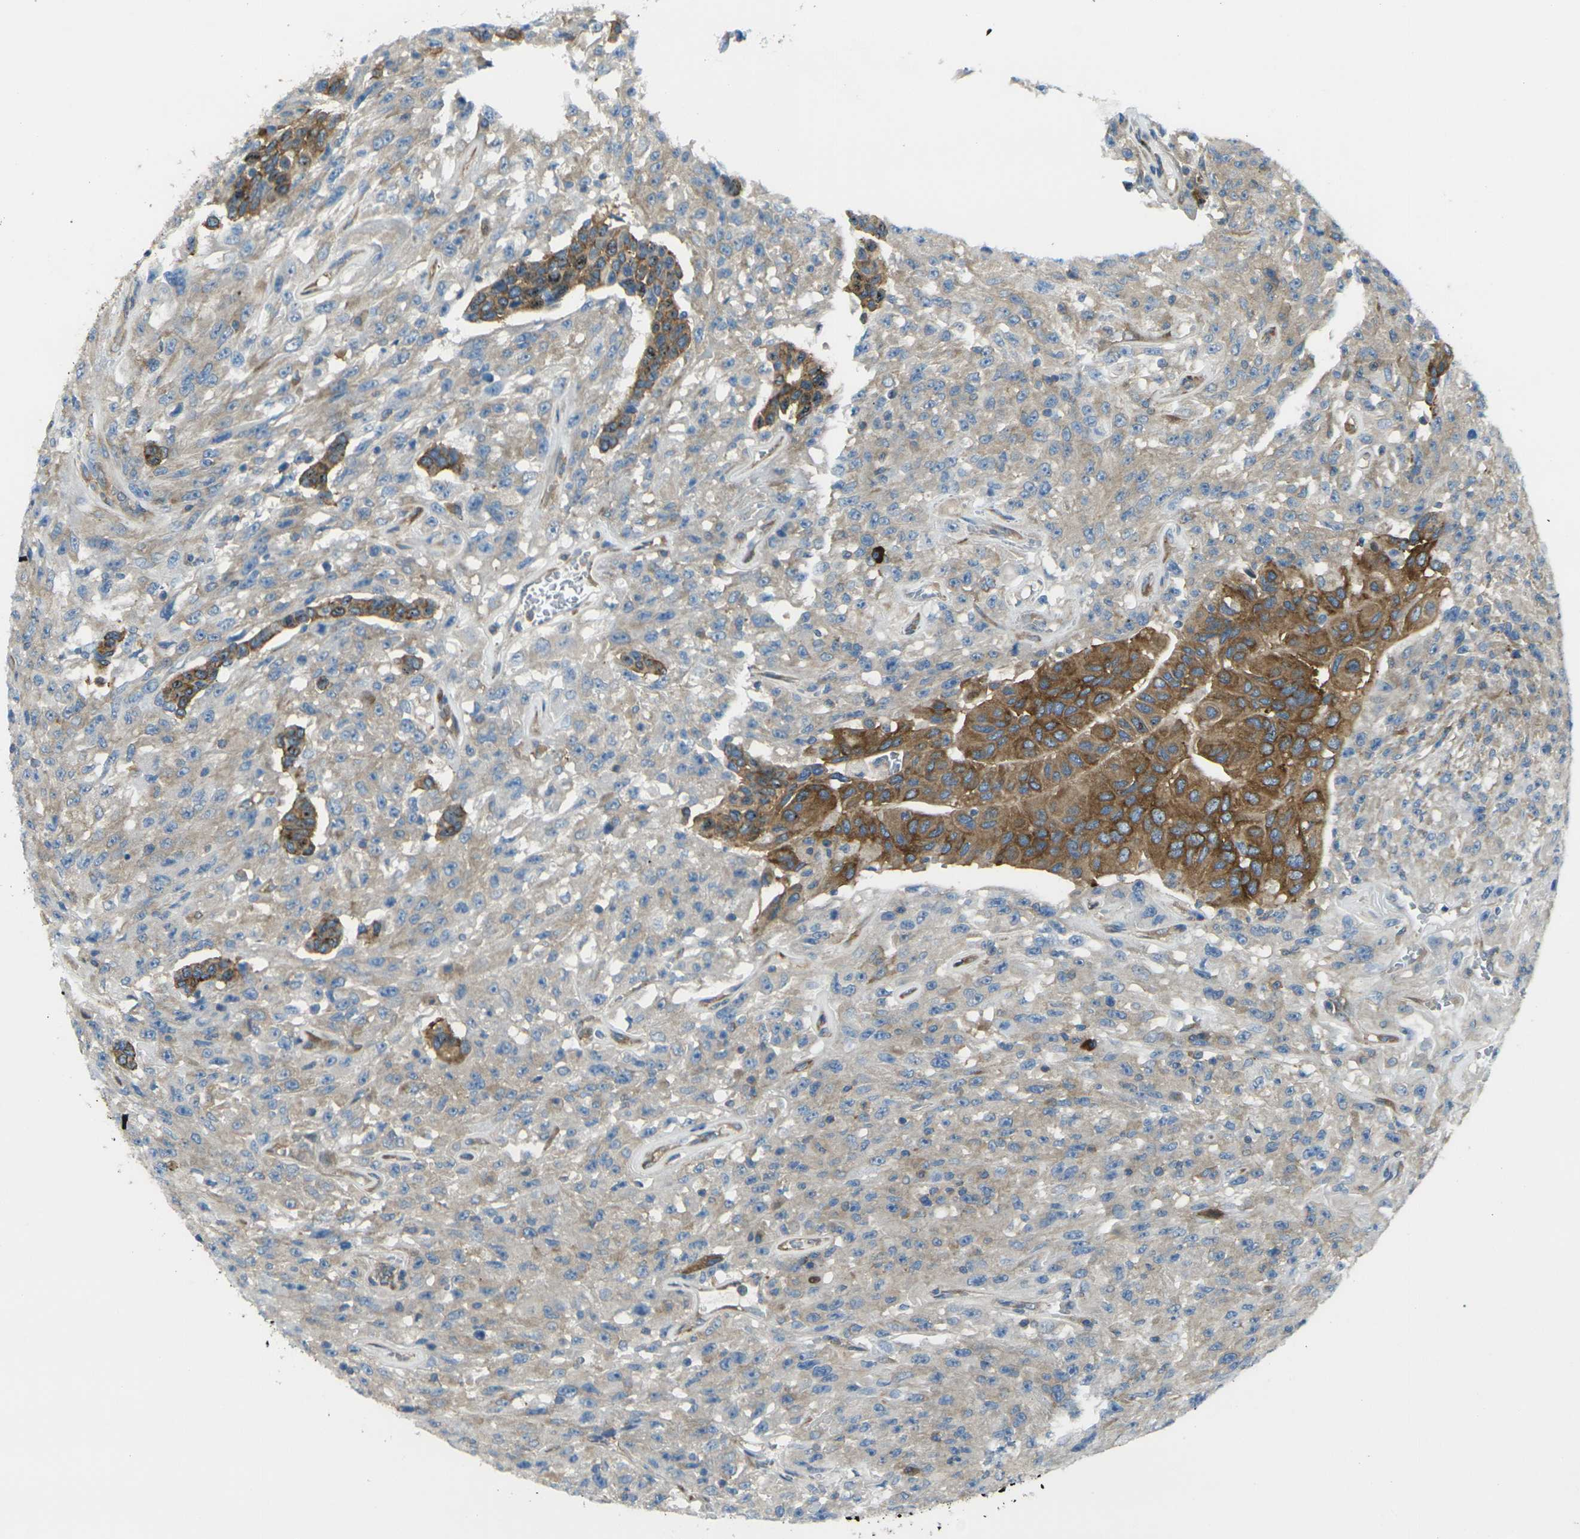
{"staining": {"intensity": "strong", "quantity": "25%-75%", "location": "cytoplasmic/membranous"}, "tissue": "urothelial cancer", "cell_type": "Tumor cells", "image_type": "cancer", "snomed": [{"axis": "morphology", "description": "Urothelial carcinoma, High grade"}, {"axis": "topography", "description": "Urinary bladder"}], "caption": "Urothelial cancer was stained to show a protein in brown. There is high levels of strong cytoplasmic/membranous positivity in about 25%-75% of tumor cells.", "gene": "CELSR2", "patient": {"sex": "male", "age": 66}}